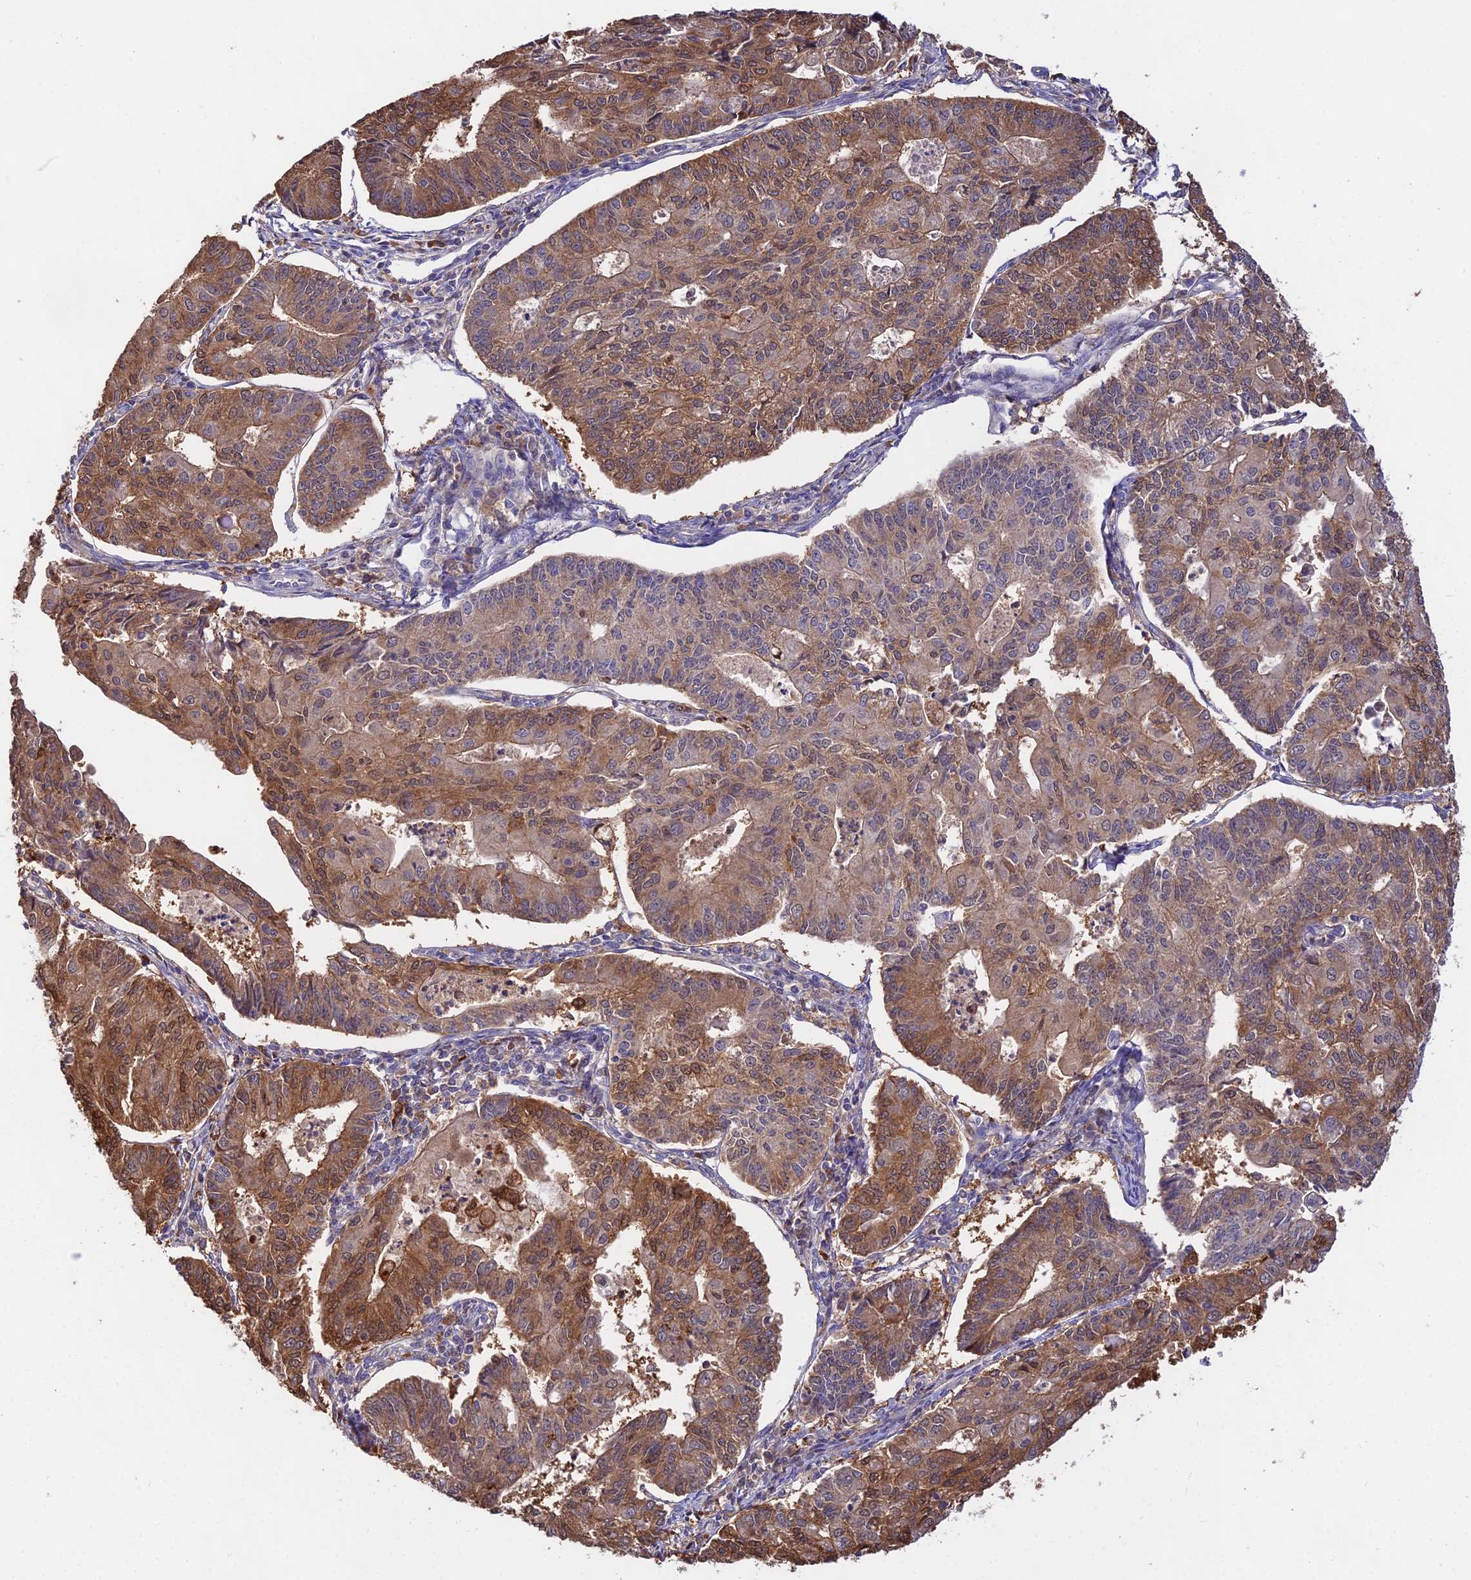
{"staining": {"intensity": "moderate", "quantity": ">75%", "location": "cytoplasmic/membranous"}, "tissue": "endometrial cancer", "cell_type": "Tumor cells", "image_type": "cancer", "snomed": [{"axis": "morphology", "description": "Adenocarcinoma, NOS"}, {"axis": "topography", "description": "Endometrium"}], "caption": "DAB (3,3'-diaminobenzidine) immunohistochemical staining of adenocarcinoma (endometrial) demonstrates moderate cytoplasmic/membranous protein expression in approximately >75% of tumor cells. Using DAB (3,3'-diaminobenzidine) (brown) and hematoxylin (blue) stains, captured at high magnification using brightfield microscopy.", "gene": "FBP1", "patient": {"sex": "female", "age": 56}}